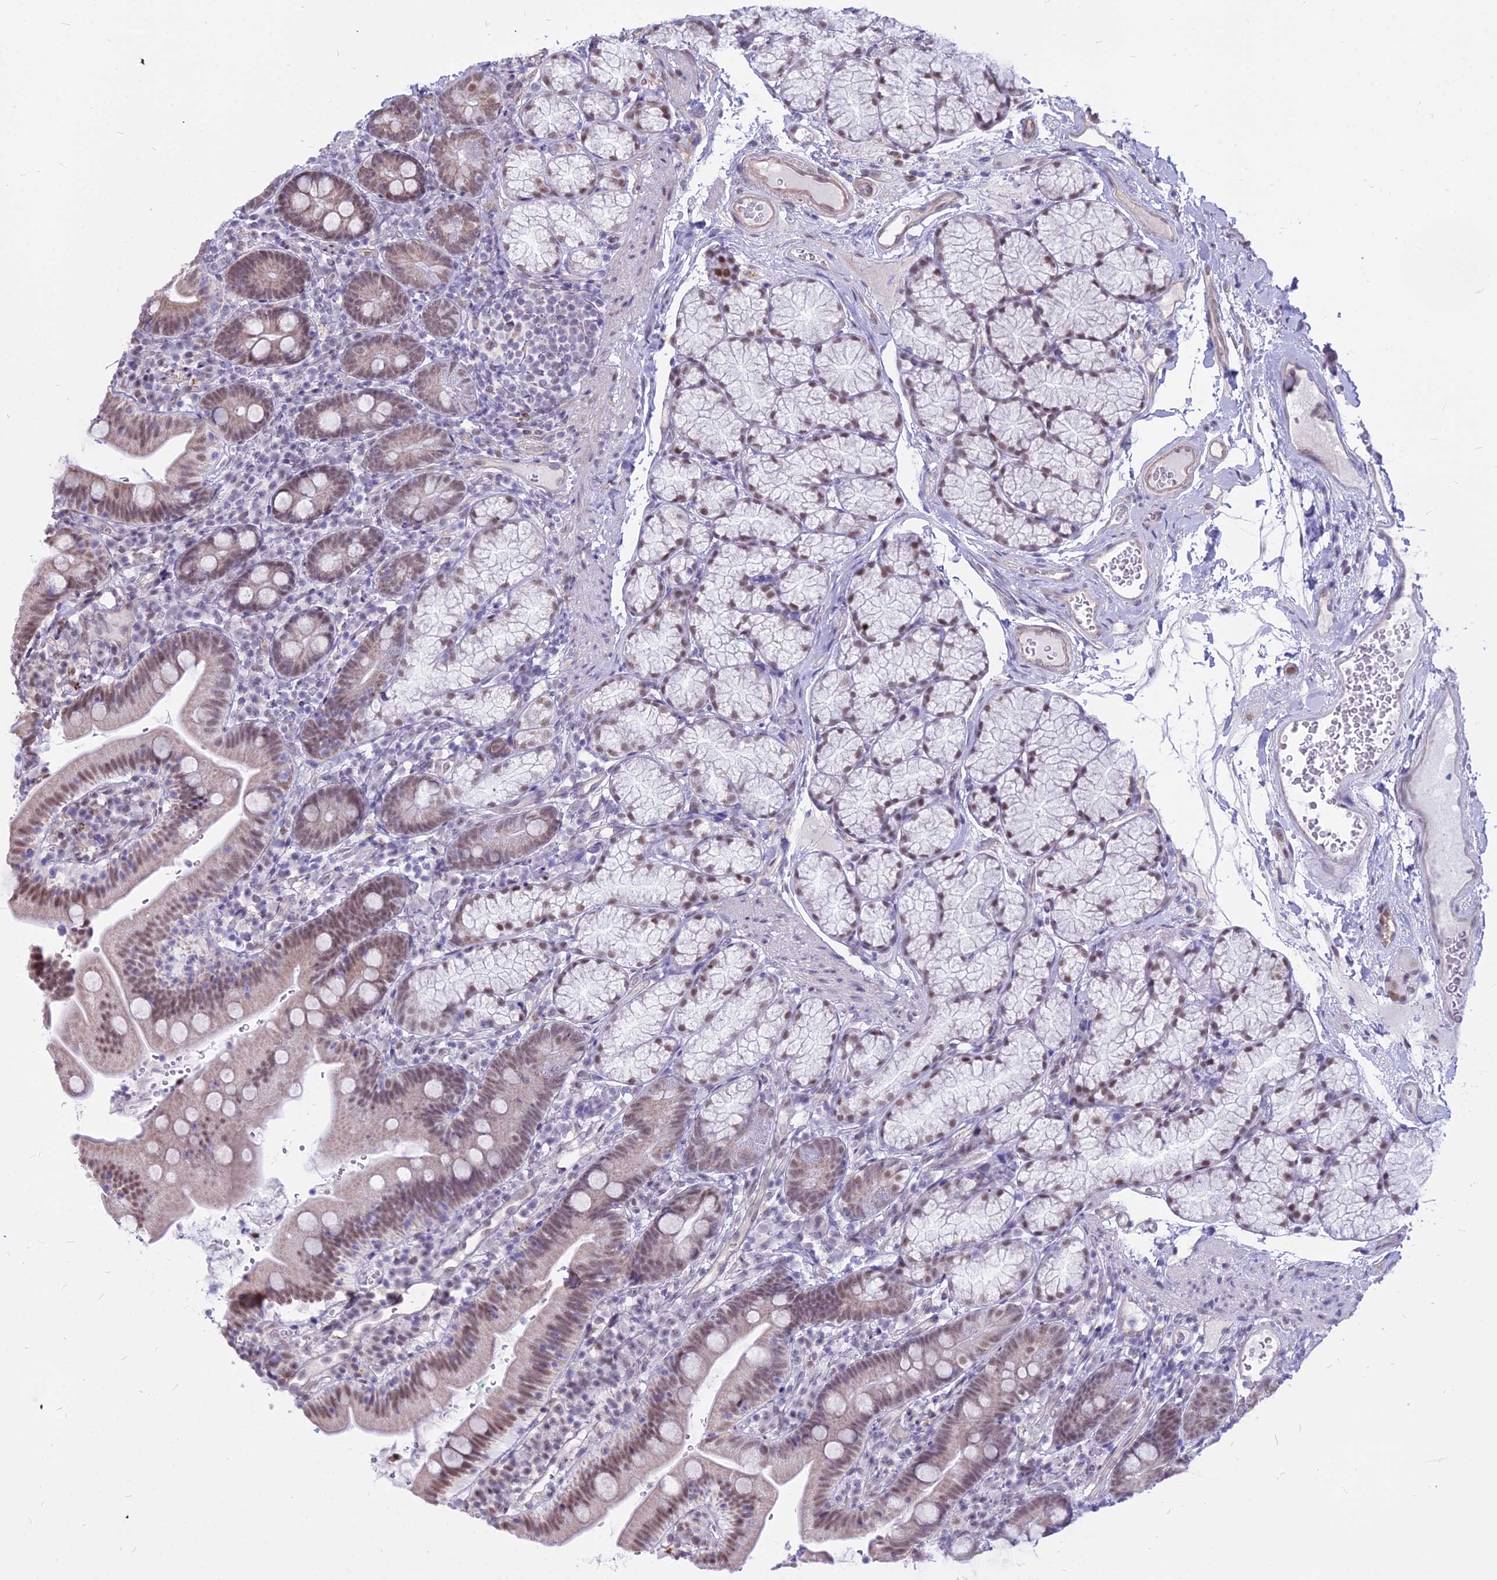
{"staining": {"intensity": "weak", "quantity": ">75%", "location": "nuclear"}, "tissue": "duodenum", "cell_type": "Glandular cells", "image_type": "normal", "snomed": [{"axis": "morphology", "description": "Normal tissue, NOS"}, {"axis": "topography", "description": "Duodenum"}], "caption": "Glandular cells exhibit low levels of weak nuclear positivity in about >75% of cells in unremarkable duodenum. Nuclei are stained in blue.", "gene": "ALG10B", "patient": {"sex": "female", "age": 67}}